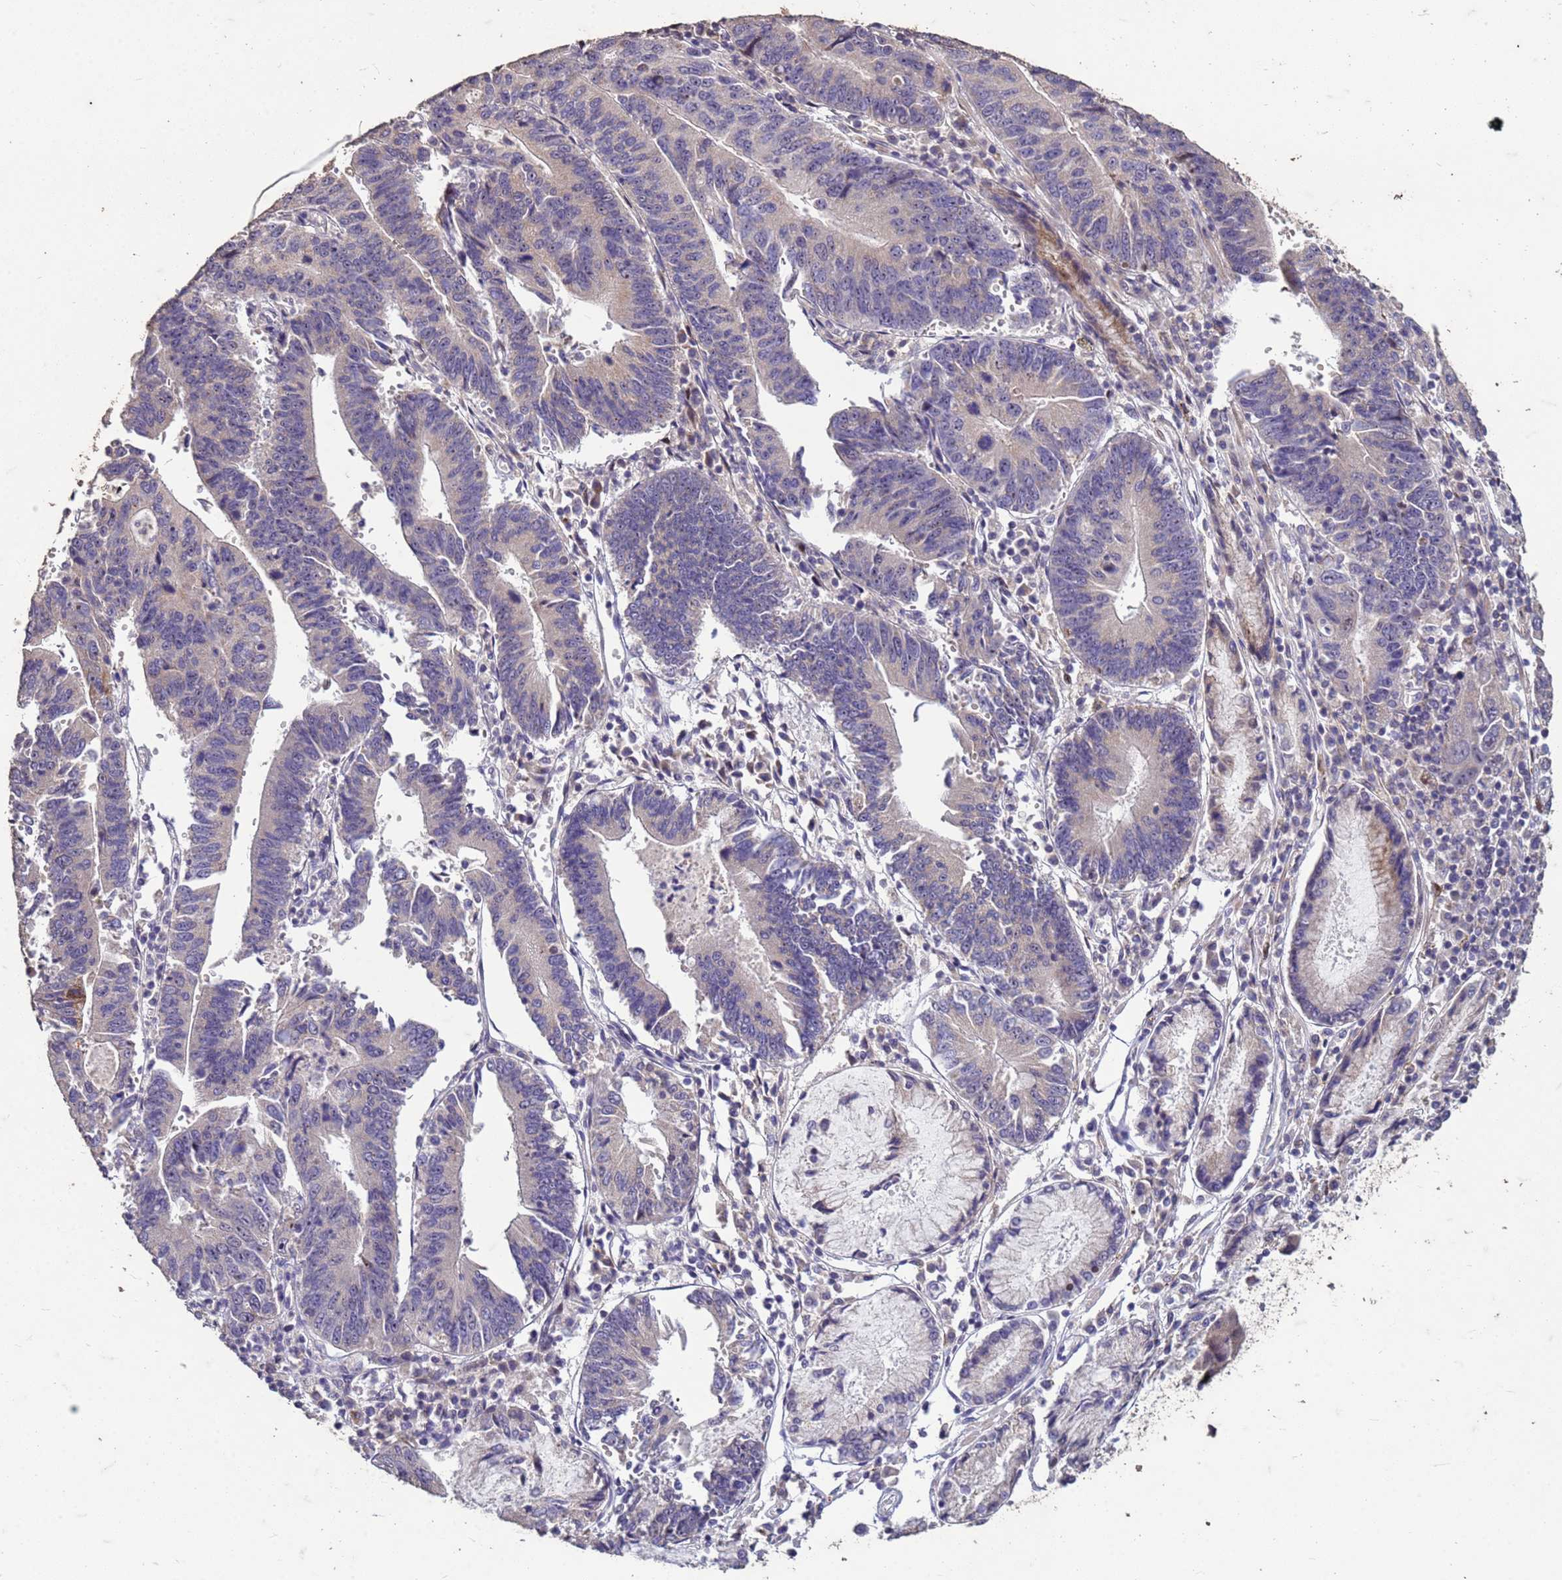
{"staining": {"intensity": "weak", "quantity": "<25%", "location": "cytoplasmic/membranous"}, "tissue": "stomach cancer", "cell_type": "Tumor cells", "image_type": "cancer", "snomed": [{"axis": "morphology", "description": "Adenocarcinoma, NOS"}, {"axis": "topography", "description": "Stomach"}], "caption": "There is no significant staining in tumor cells of stomach cancer (adenocarcinoma). (DAB IHC, high magnification).", "gene": "FAM184B", "patient": {"sex": "male", "age": 59}}